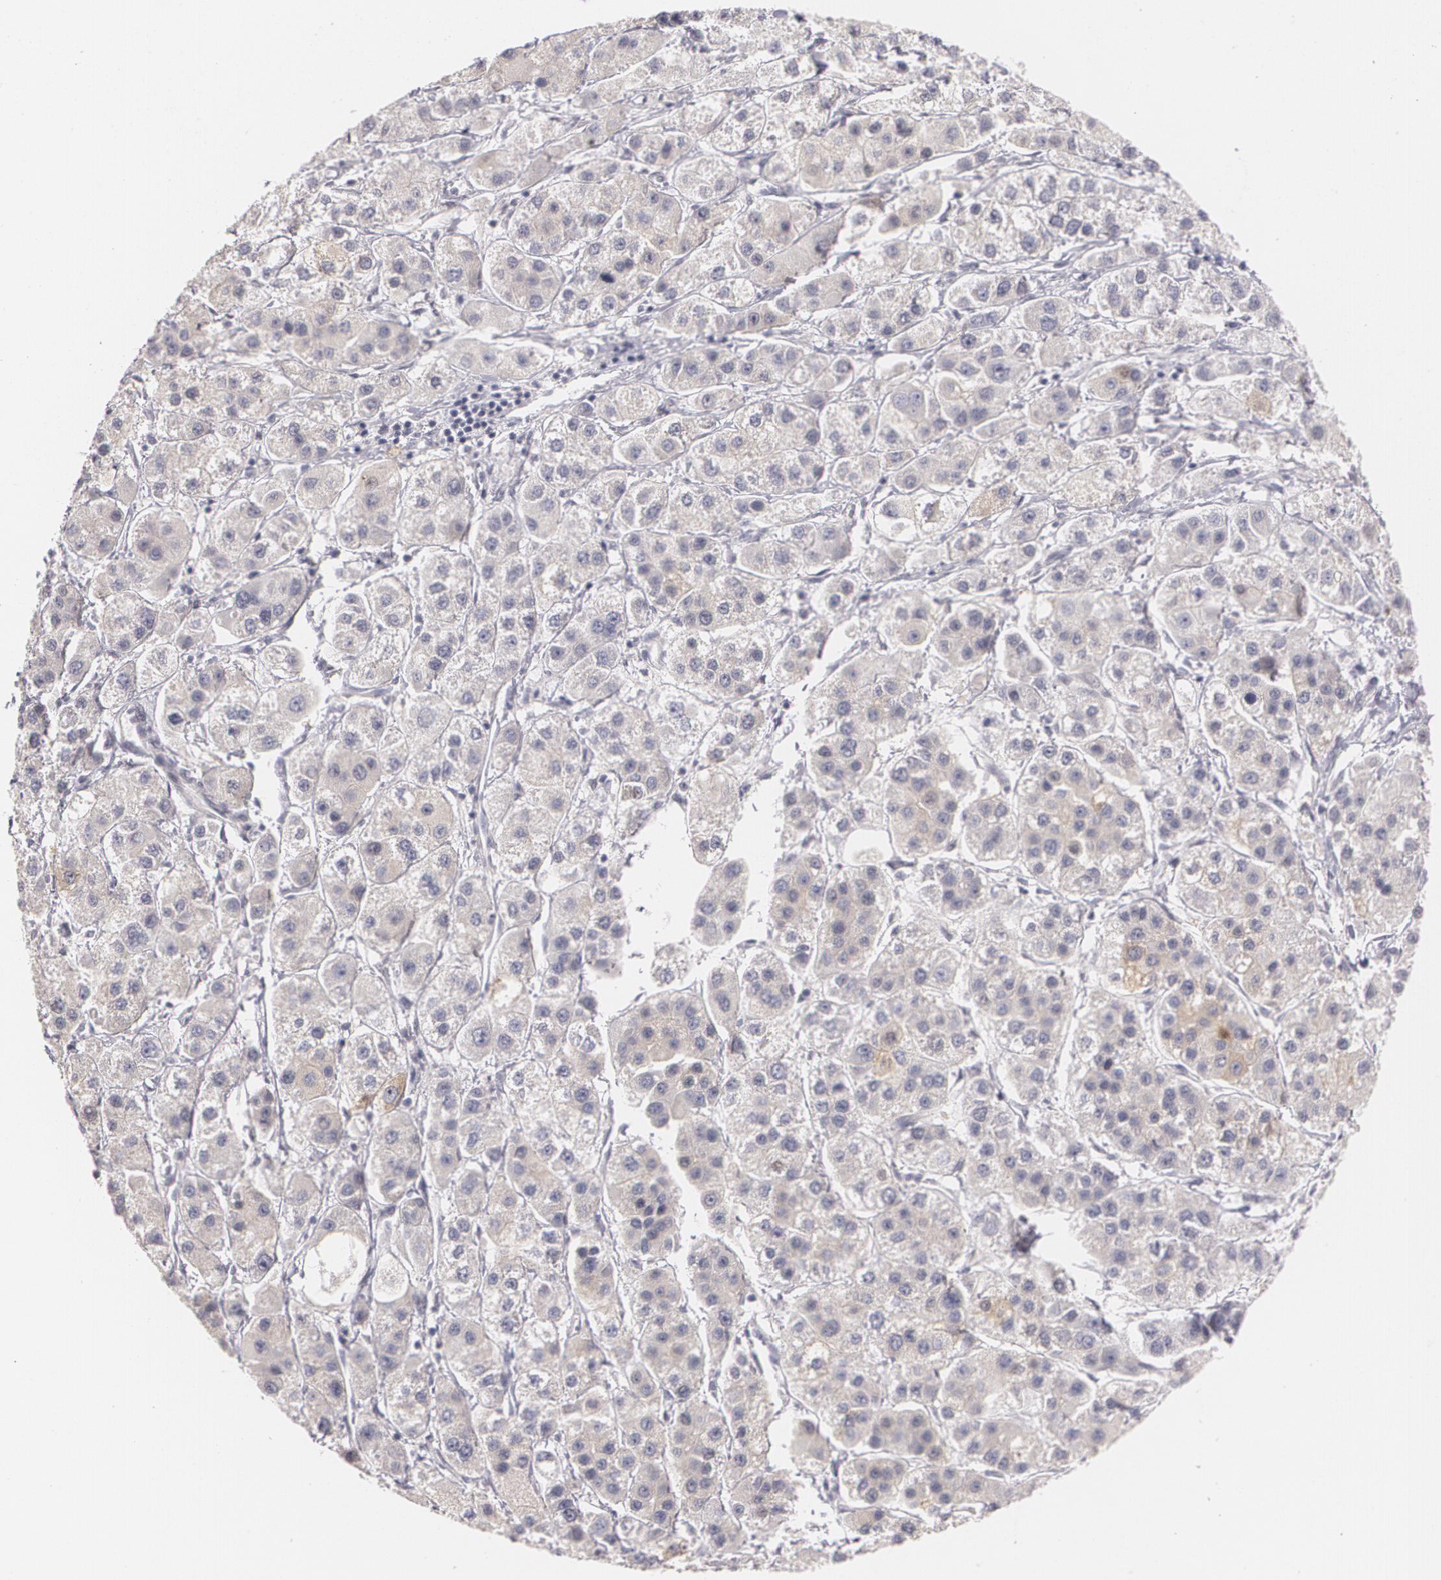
{"staining": {"intensity": "negative", "quantity": "none", "location": "none"}, "tissue": "liver cancer", "cell_type": "Tumor cells", "image_type": "cancer", "snomed": [{"axis": "morphology", "description": "Carcinoma, Hepatocellular, NOS"}, {"axis": "topography", "description": "Liver"}], "caption": "This is an IHC histopathology image of liver hepatocellular carcinoma. There is no expression in tumor cells.", "gene": "ZBTB16", "patient": {"sex": "female", "age": 85}}